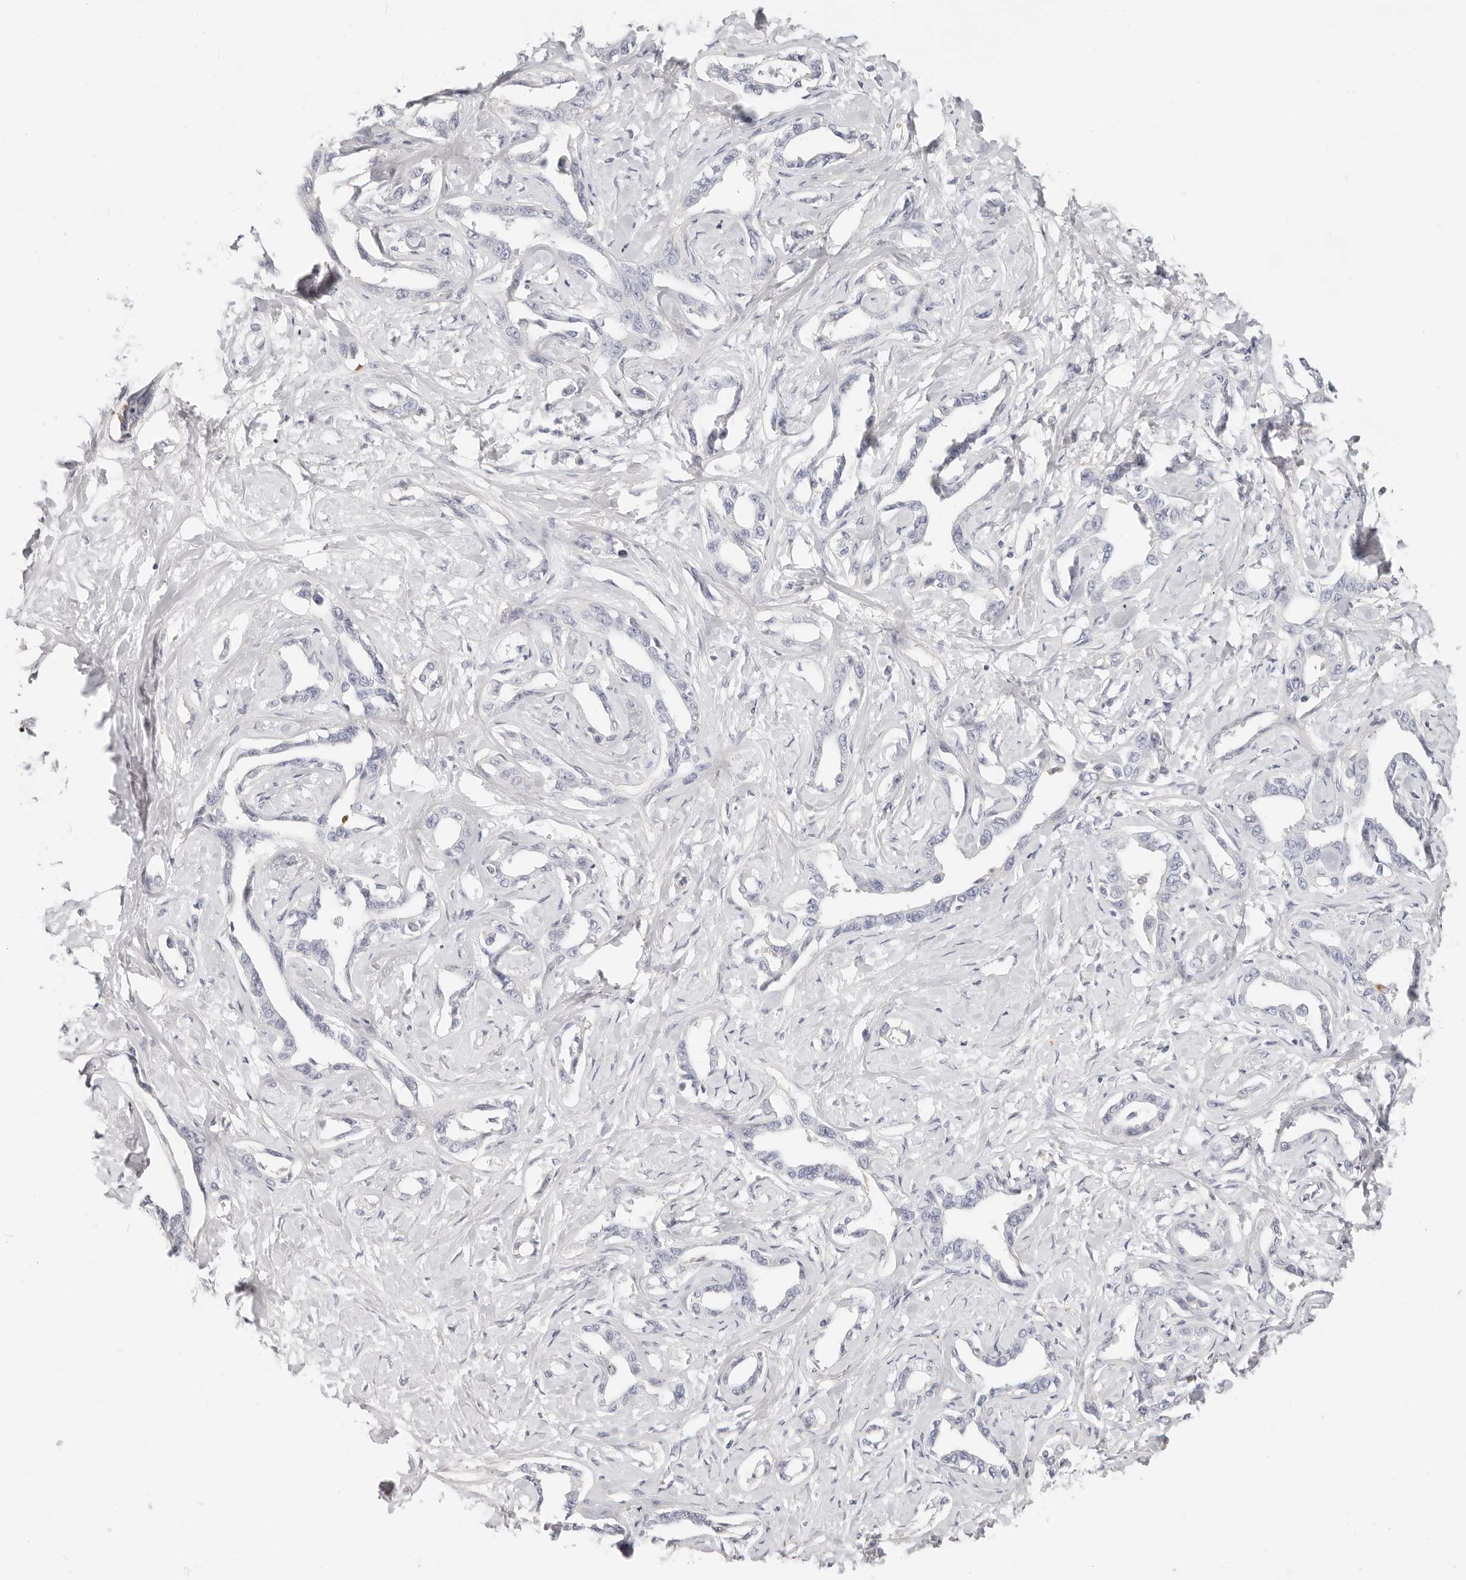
{"staining": {"intensity": "negative", "quantity": "none", "location": "none"}, "tissue": "liver cancer", "cell_type": "Tumor cells", "image_type": "cancer", "snomed": [{"axis": "morphology", "description": "Cholangiocarcinoma"}, {"axis": "topography", "description": "Liver"}], "caption": "Liver cancer was stained to show a protein in brown. There is no significant staining in tumor cells. (DAB immunohistochemistry with hematoxylin counter stain).", "gene": "ZRANB1", "patient": {"sex": "male", "age": 59}}